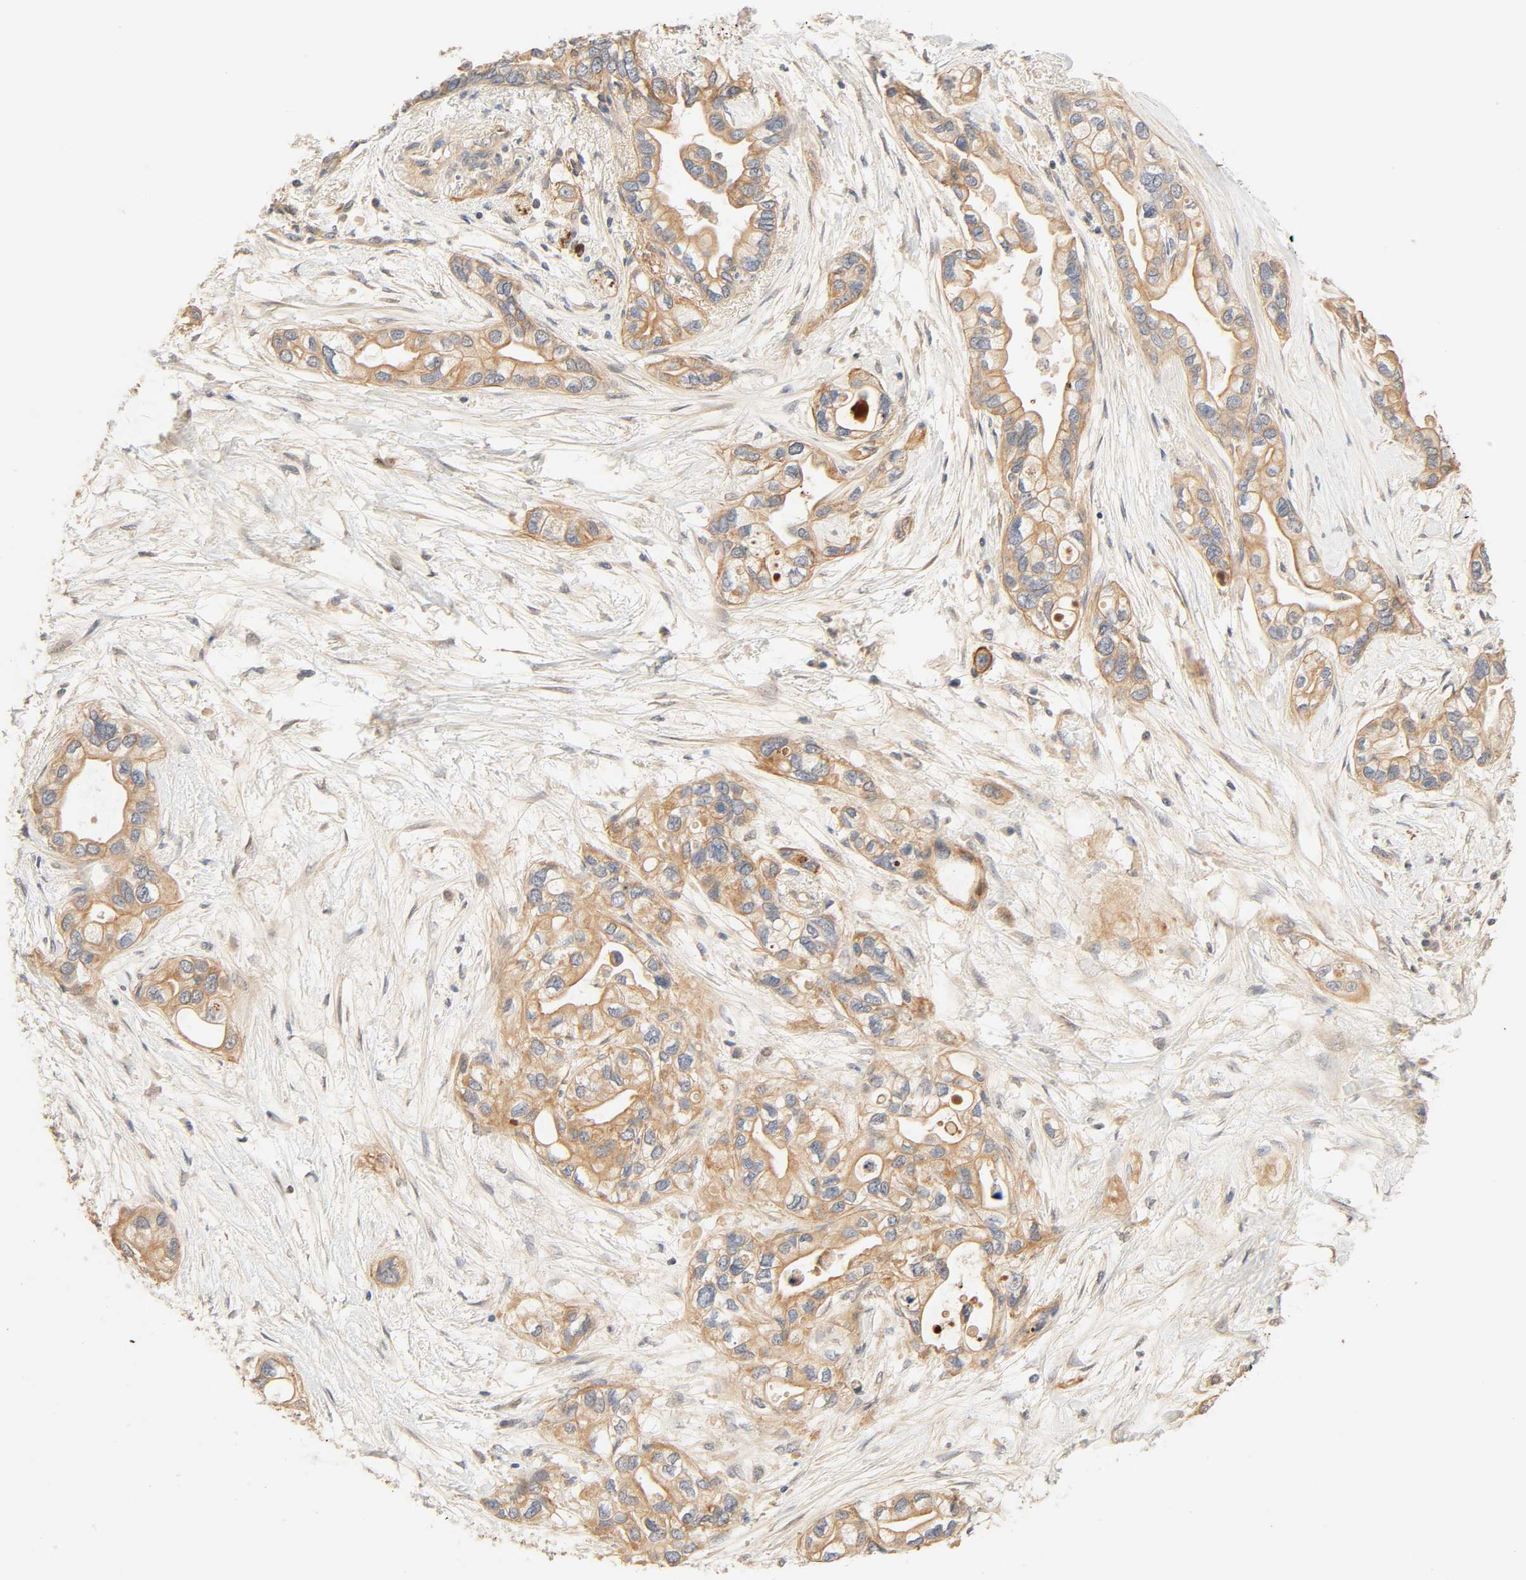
{"staining": {"intensity": "moderate", "quantity": ">75%", "location": "cytoplasmic/membranous"}, "tissue": "pancreatic cancer", "cell_type": "Tumor cells", "image_type": "cancer", "snomed": [{"axis": "morphology", "description": "Adenocarcinoma, NOS"}, {"axis": "topography", "description": "Pancreas"}], "caption": "IHC of pancreatic cancer reveals medium levels of moderate cytoplasmic/membranous staining in about >75% of tumor cells.", "gene": "CACNA1G", "patient": {"sex": "female", "age": 77}}